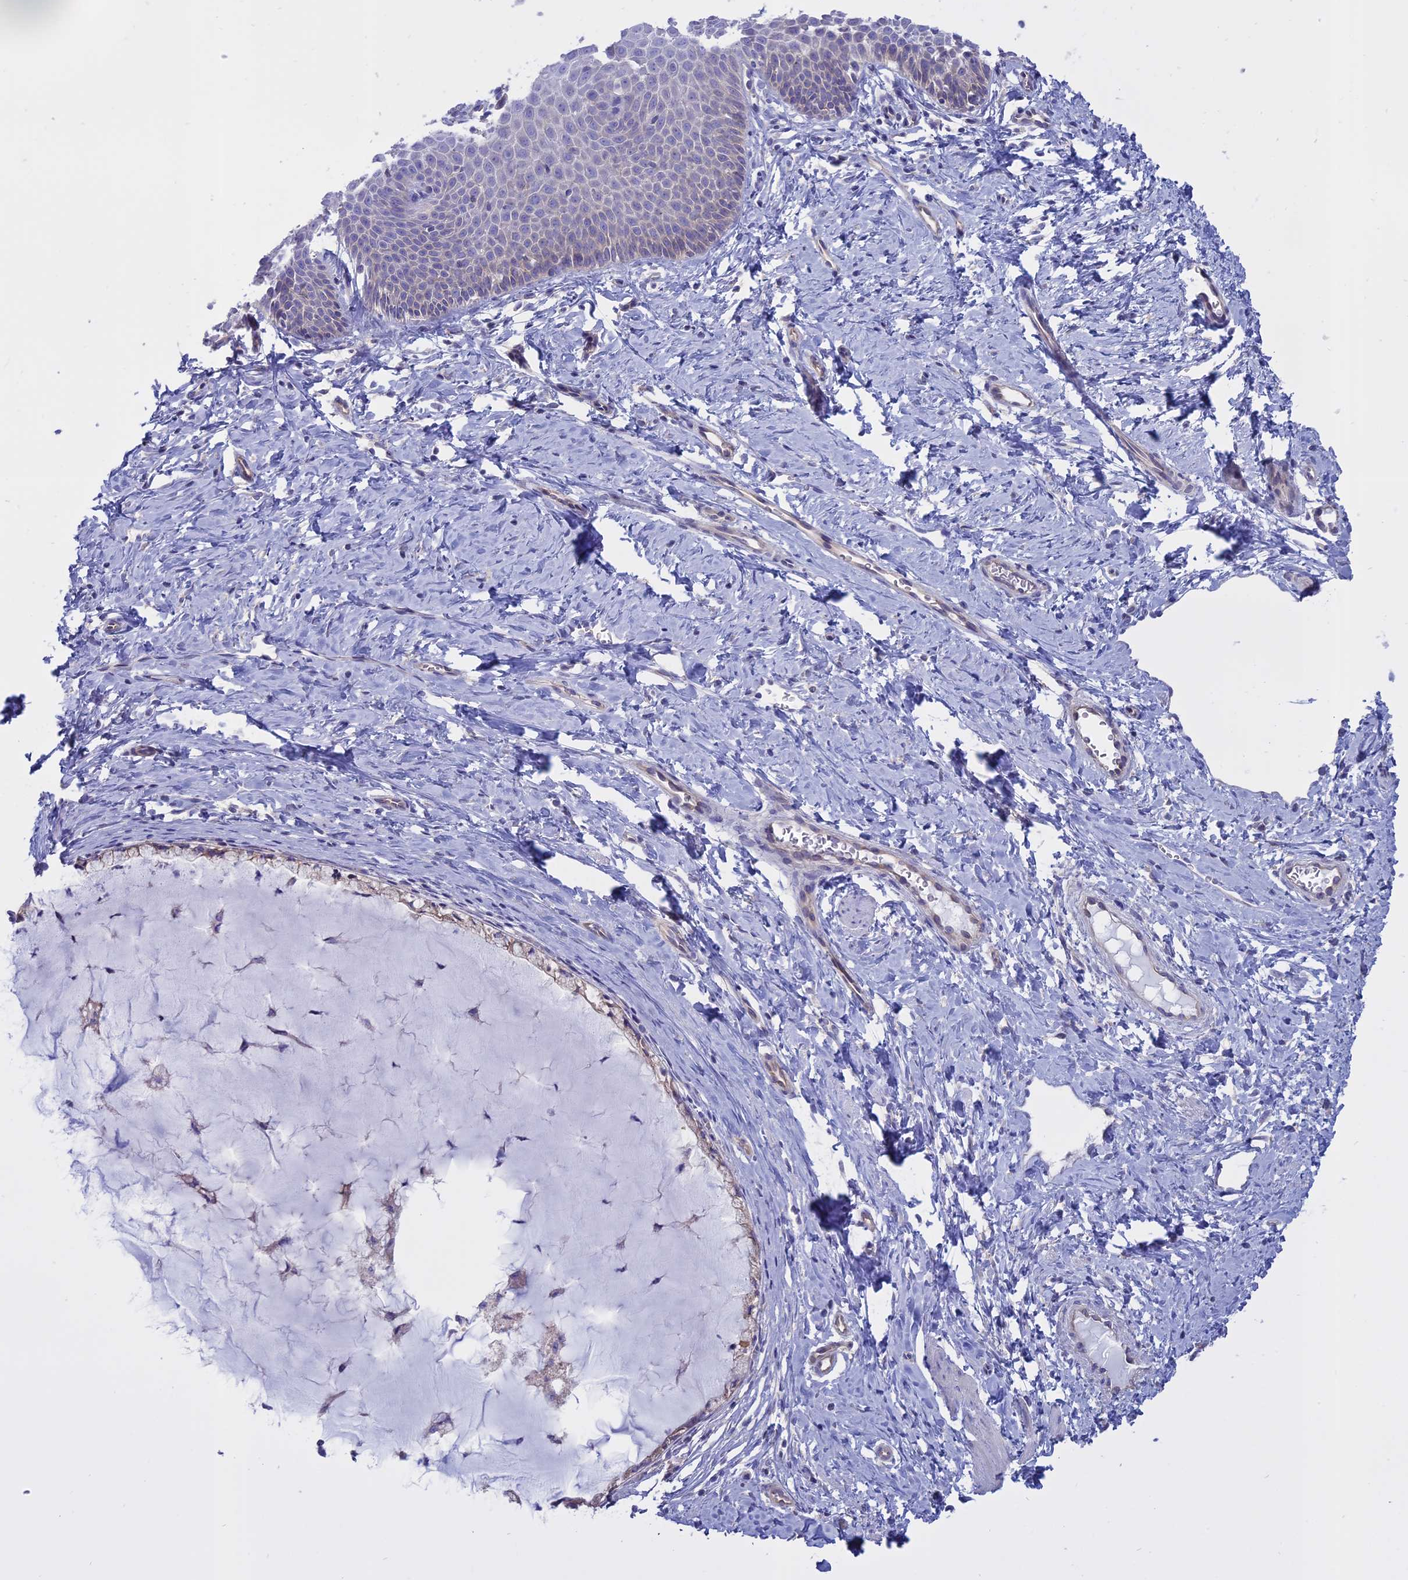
{"staining": {"intensity": "weak", "quantity": ">75%", "location": "cytoplasmic/membranous"}, "tissue": "cervix", "cell_type": "Glandular cells", "image_type": "normal", "snomed": [{"axis": "morphology", "description": "Normal tissue, NOS"}, {"axis": "topography", "description": "Cervix"}], "caption": "DAB (3,3'-diaminobenzidine) immunohistochemical staining of normal cervix shows weak cytoplasmic/membranous protein positivity in about >75% of glandular cells. (Brightfield microscopy of DAB IHC at high magnification).", "gene": "AHCYL1", "patient": {"sex": "female", "age": 36}}